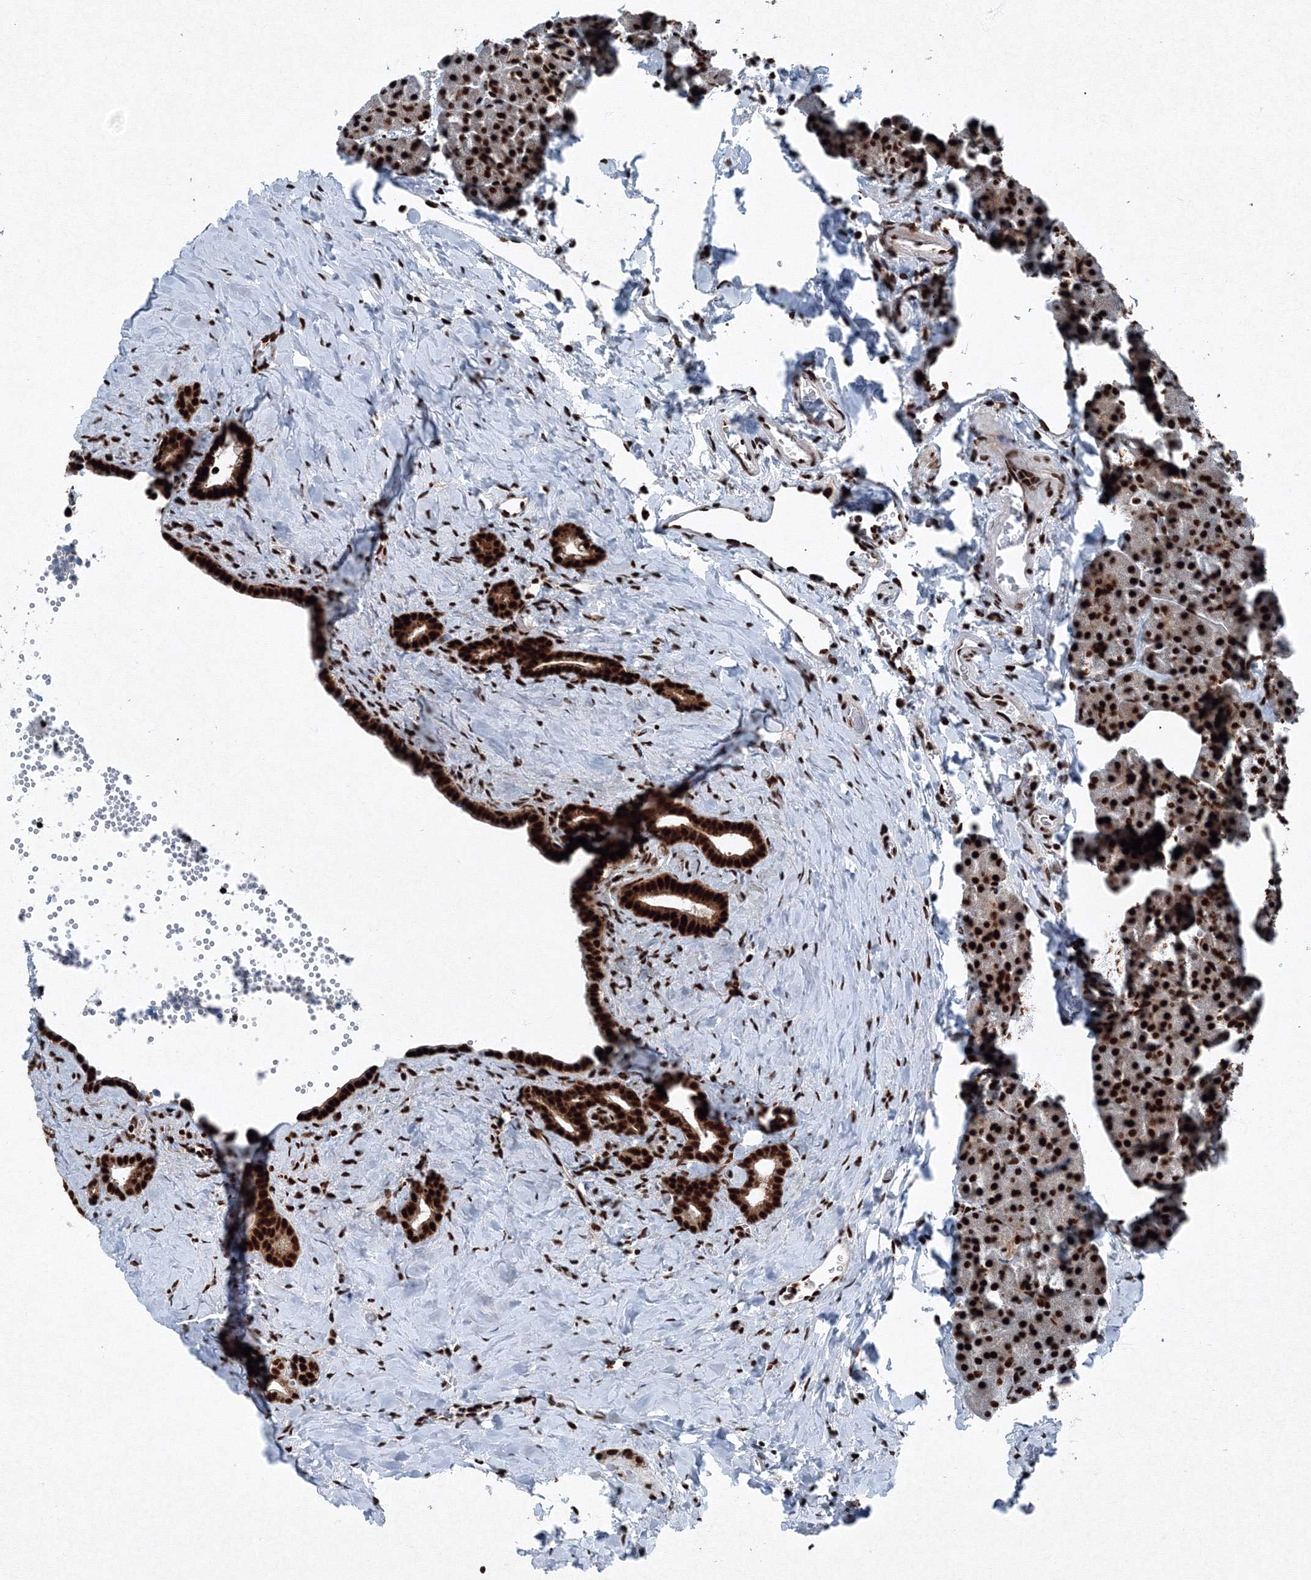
{"staining": {"intensity": "strong", "quantity": ">75%", "location": "nuclear"}, "tissue": "pancreas", "cell_type": "Exocrine glandular cells", "image_type": "normal", "snomed": [{"axis": "morphology", "description": "Normal tissue, NOS"}, {"axis": "morphology", "description": "Carcinoid, malignant, NOS"}, {"axis": "topography", "description": "Pancreas"}], "caption": "Immunohistochemical staining of normal pancreas demonstrates high levels of strong nuclear expression in approximately >75% of exocrine glandular cells. (Brightfield microscopy of DAB IHC at high magnification).", "gene": "SNRPC", "patient": {"sex": "female", "age": 35}}